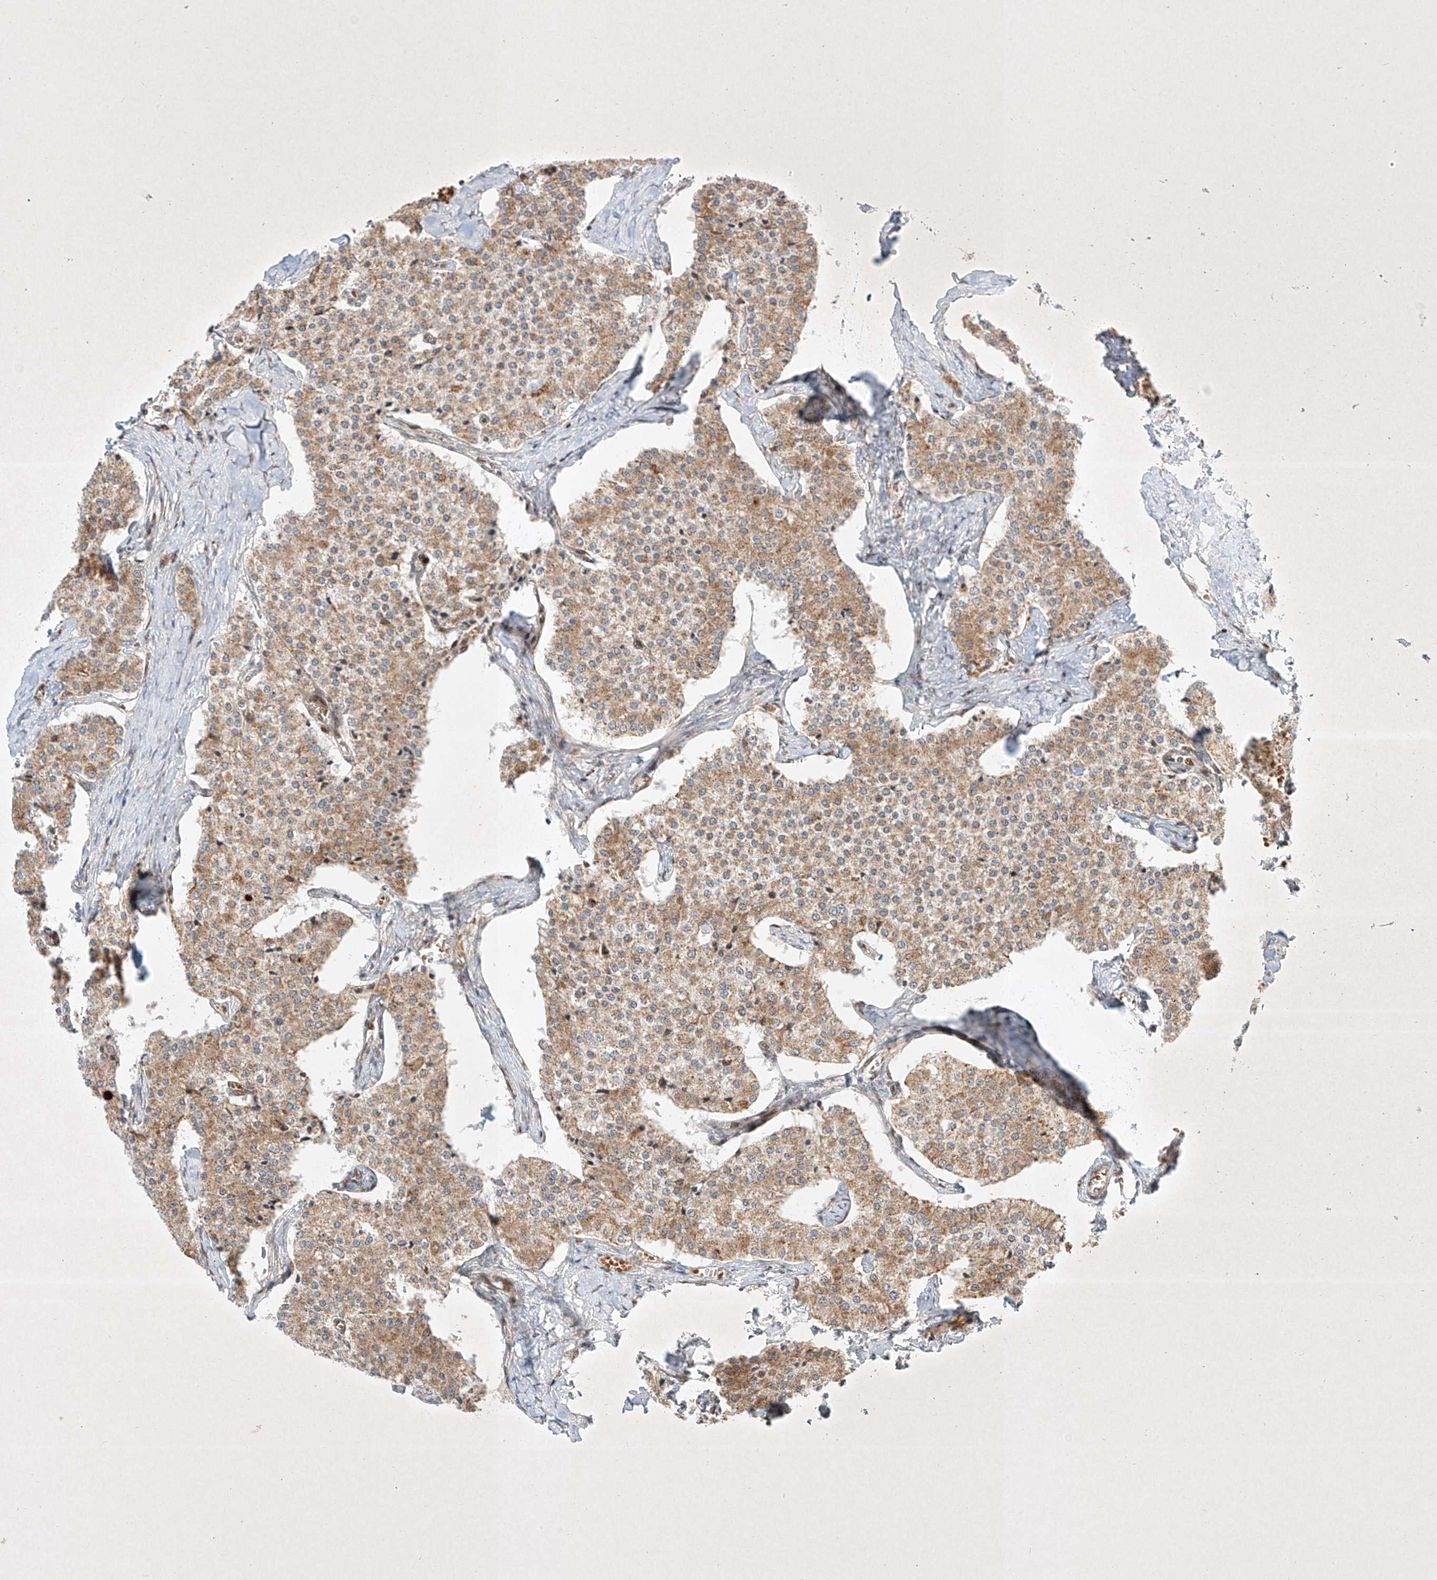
{"staining": {"intensity": "moderate", "quantity": ">75%", "location": "cytoplasmic/membranous"}, "tissue": "carcinoid", "cell_type": "Tumor cells", "image_type": "cancer", "snomed": [{"axis": "morphology", "description": "Carcinoid, malignant, NOS"}, {"axis": "topography", "description": "Colon"}], "caption": "Approximately >75% of tumor cells in malignant carcinoid reveal moderate cytoplasmic/membranous protein expression as visualized by brown immunohistochemical staining.", "gene": "EPG5", "patient": {"sex": "female", "age": 52}}